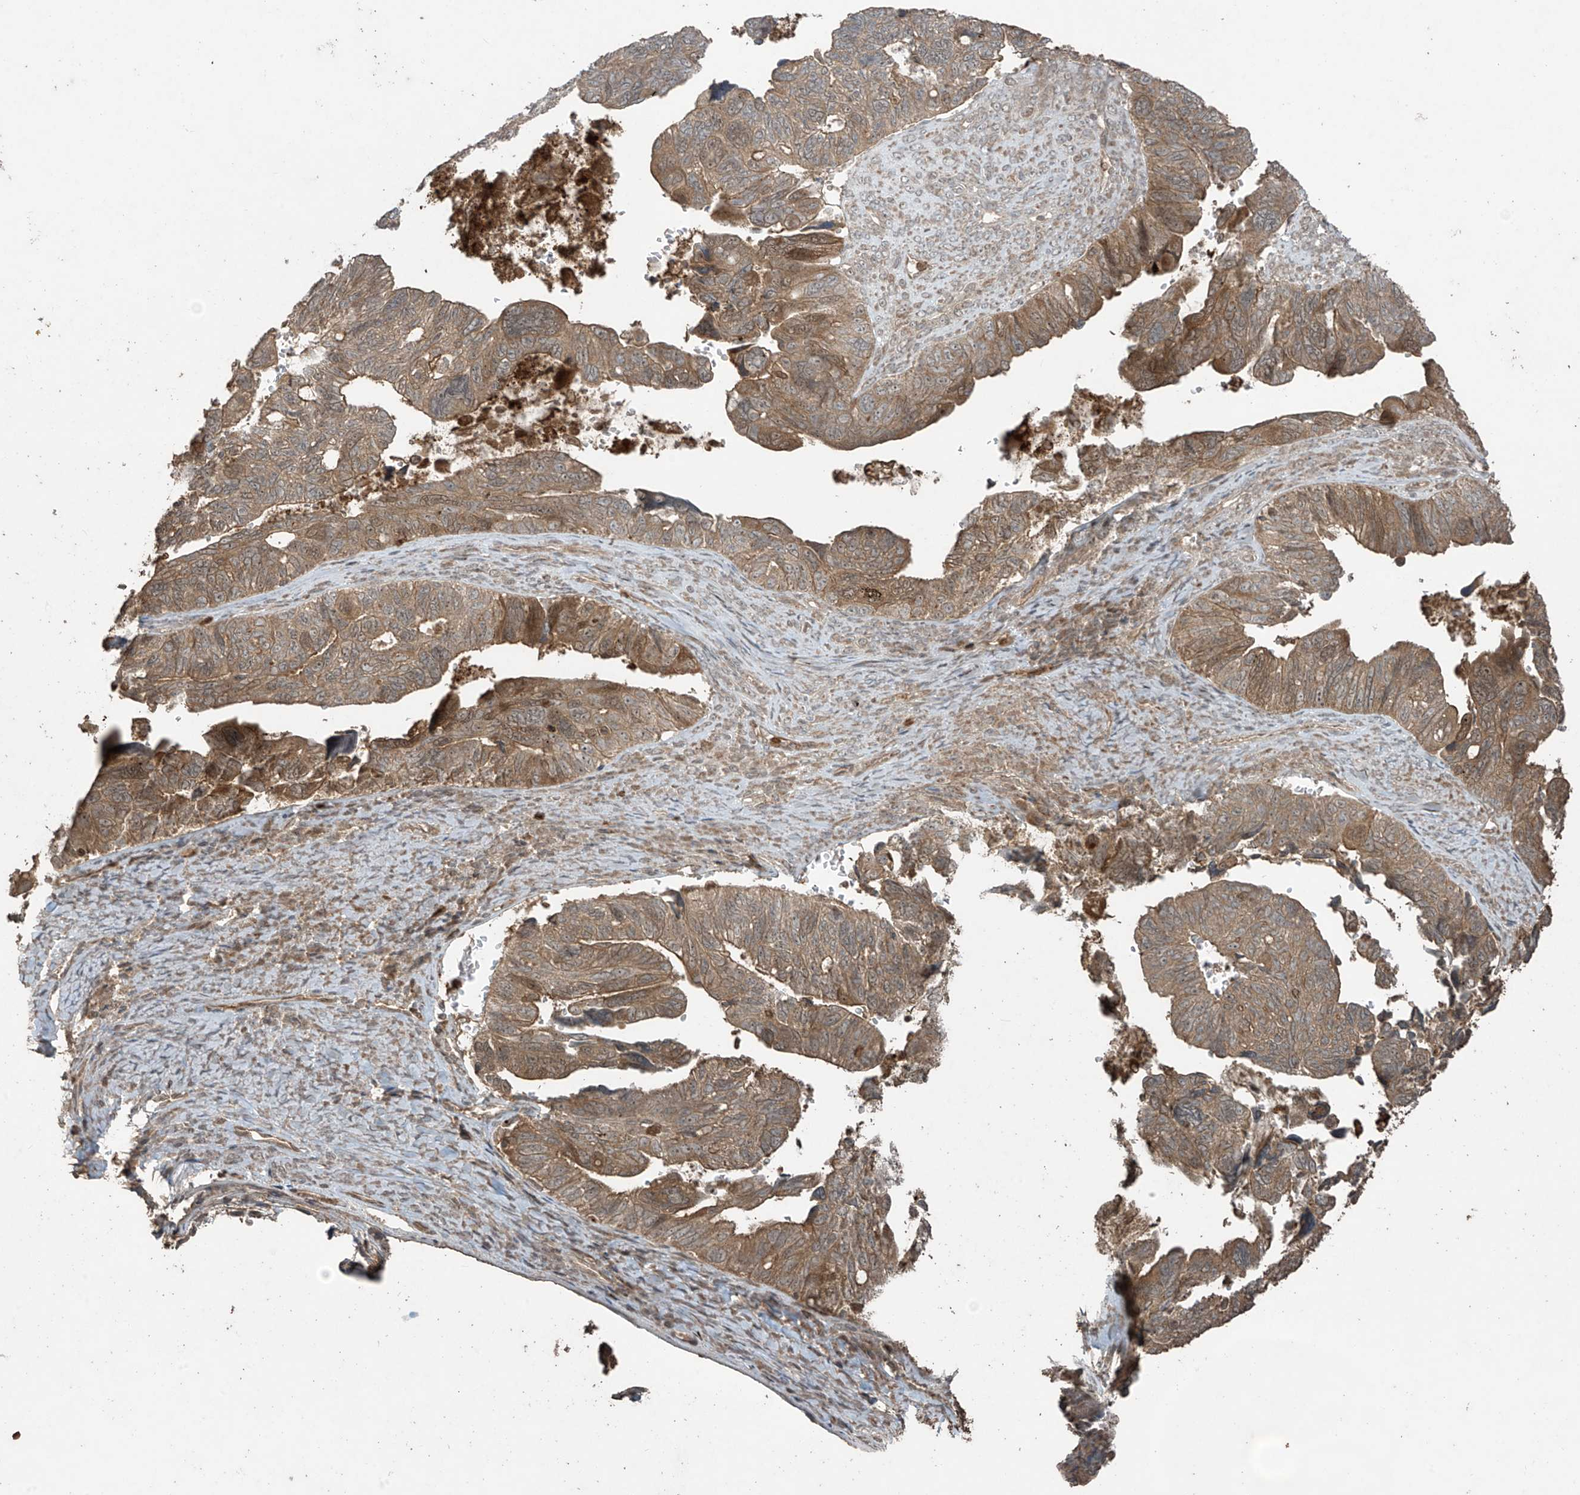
{"staining": {"intensity": "moderate", "quantity": ">75%", "location": "cytoplasmic/membranous"}, "tissue": "ovarian cancer", "cell_type": "Tumor cells", "image_type": "cancer", "snomed": [{"axis": "morphology", "description": "Cystadenocarcinoma, serous, NOS"}, {"axis": "topography", "description": "Ovary"}], "caption": "A micrograph of human serous cystadenocarcinoma (ovarian) stained for a protein exhibits moderate cytoplasmic/membranous brown staining in tumor cells.", "gene": "PGPEP1", "patient": {"sex": "female", "age": 79}}